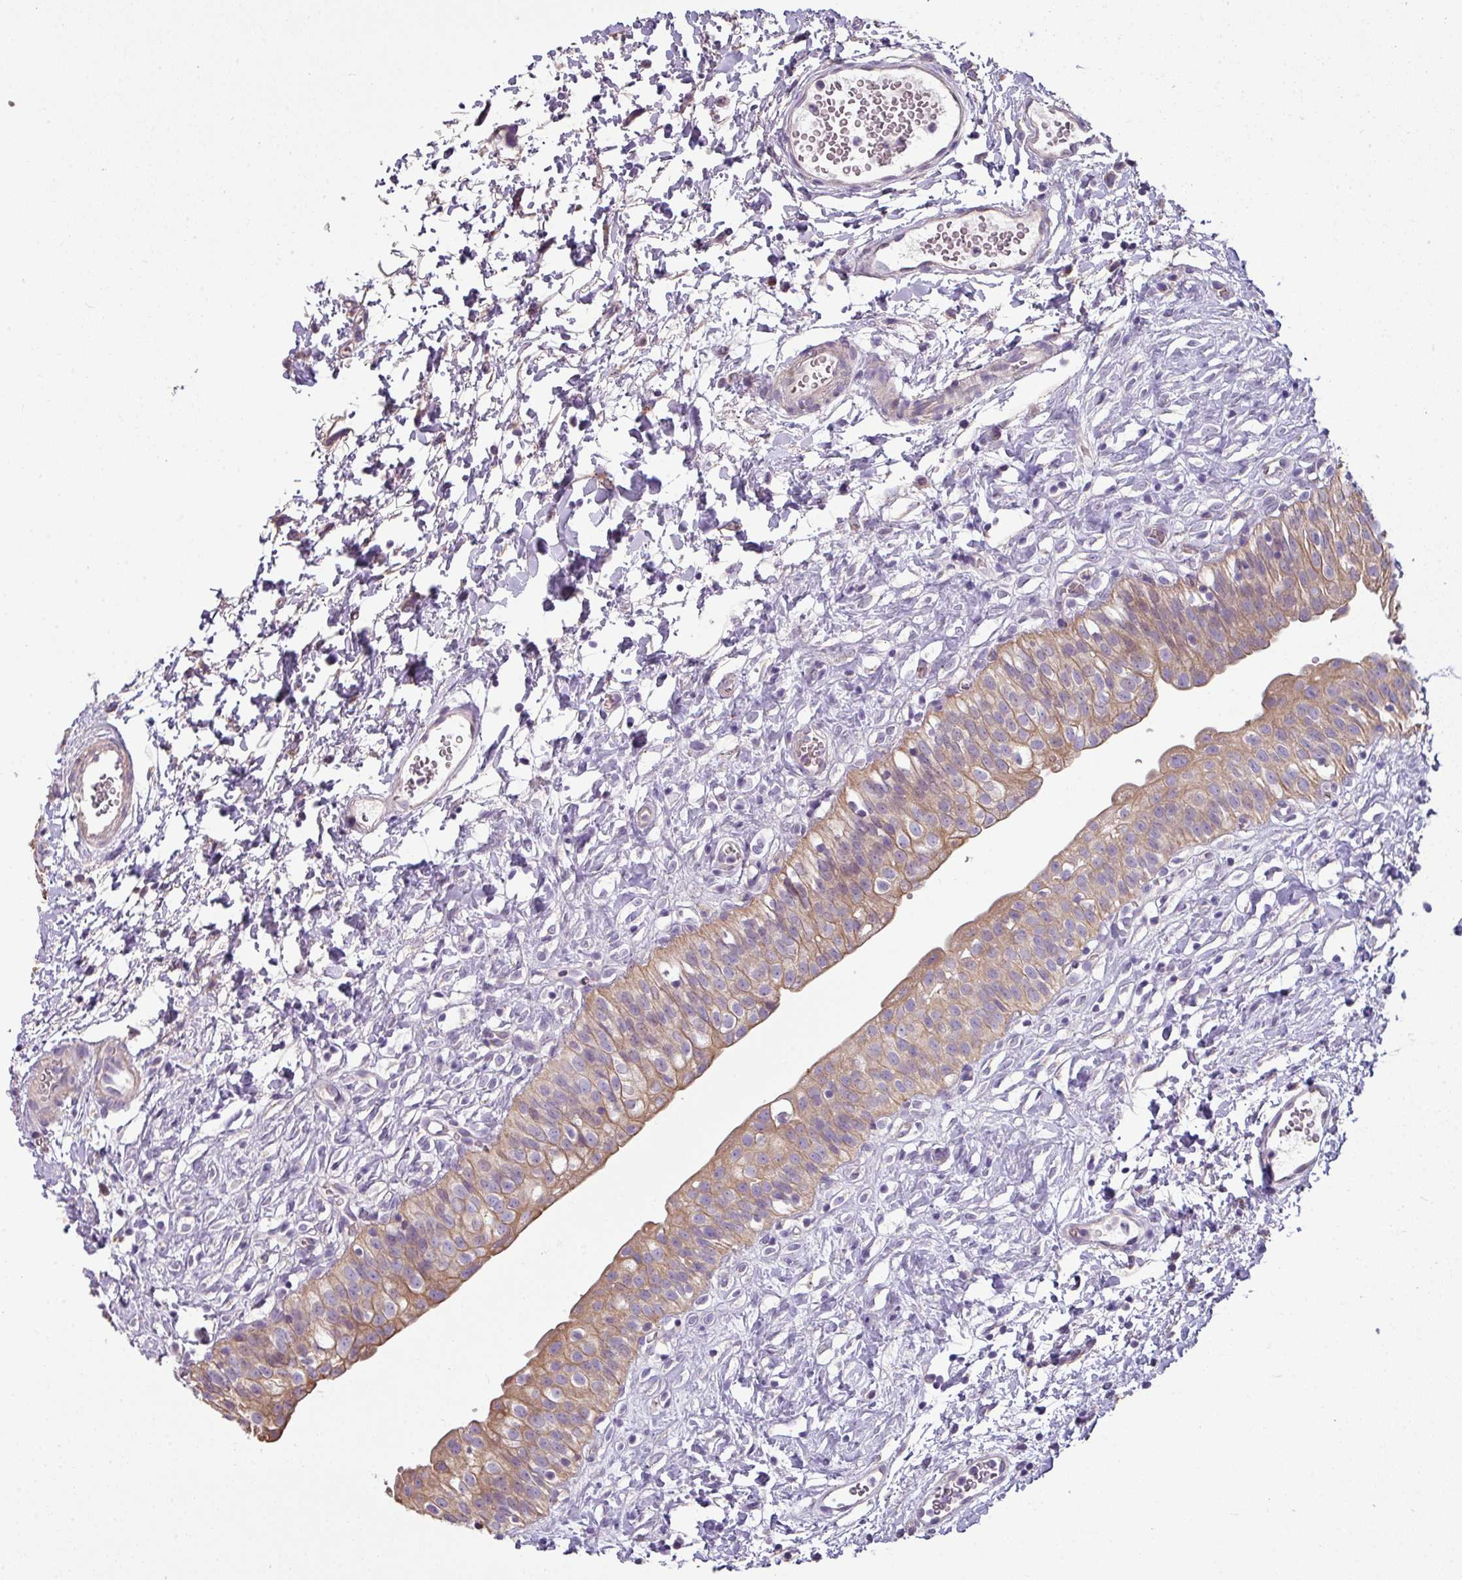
{"staining": {"intensity": "moderate", "quantity": "<25%", "location": "cytoplasmic/membranous"}, "tissue": "urinary bladder", "cell_type": "Urothelial cells", "image_type": "normal", "snomed": [{"axis": "morphology", "description": "Normal tissue, NOS"}, {"axis": "topography", "description": "Urinary bladder"}], "caption": "Brown immunohistochemical staining in benign human urinary bladder demonstrates moderate cytoplasmic/membranous positivity in about <25% of urothelial cells. Nuclei are stained in blue.", "gene": "LRRC9", "patient": {"sex": "male", "age": 51}}